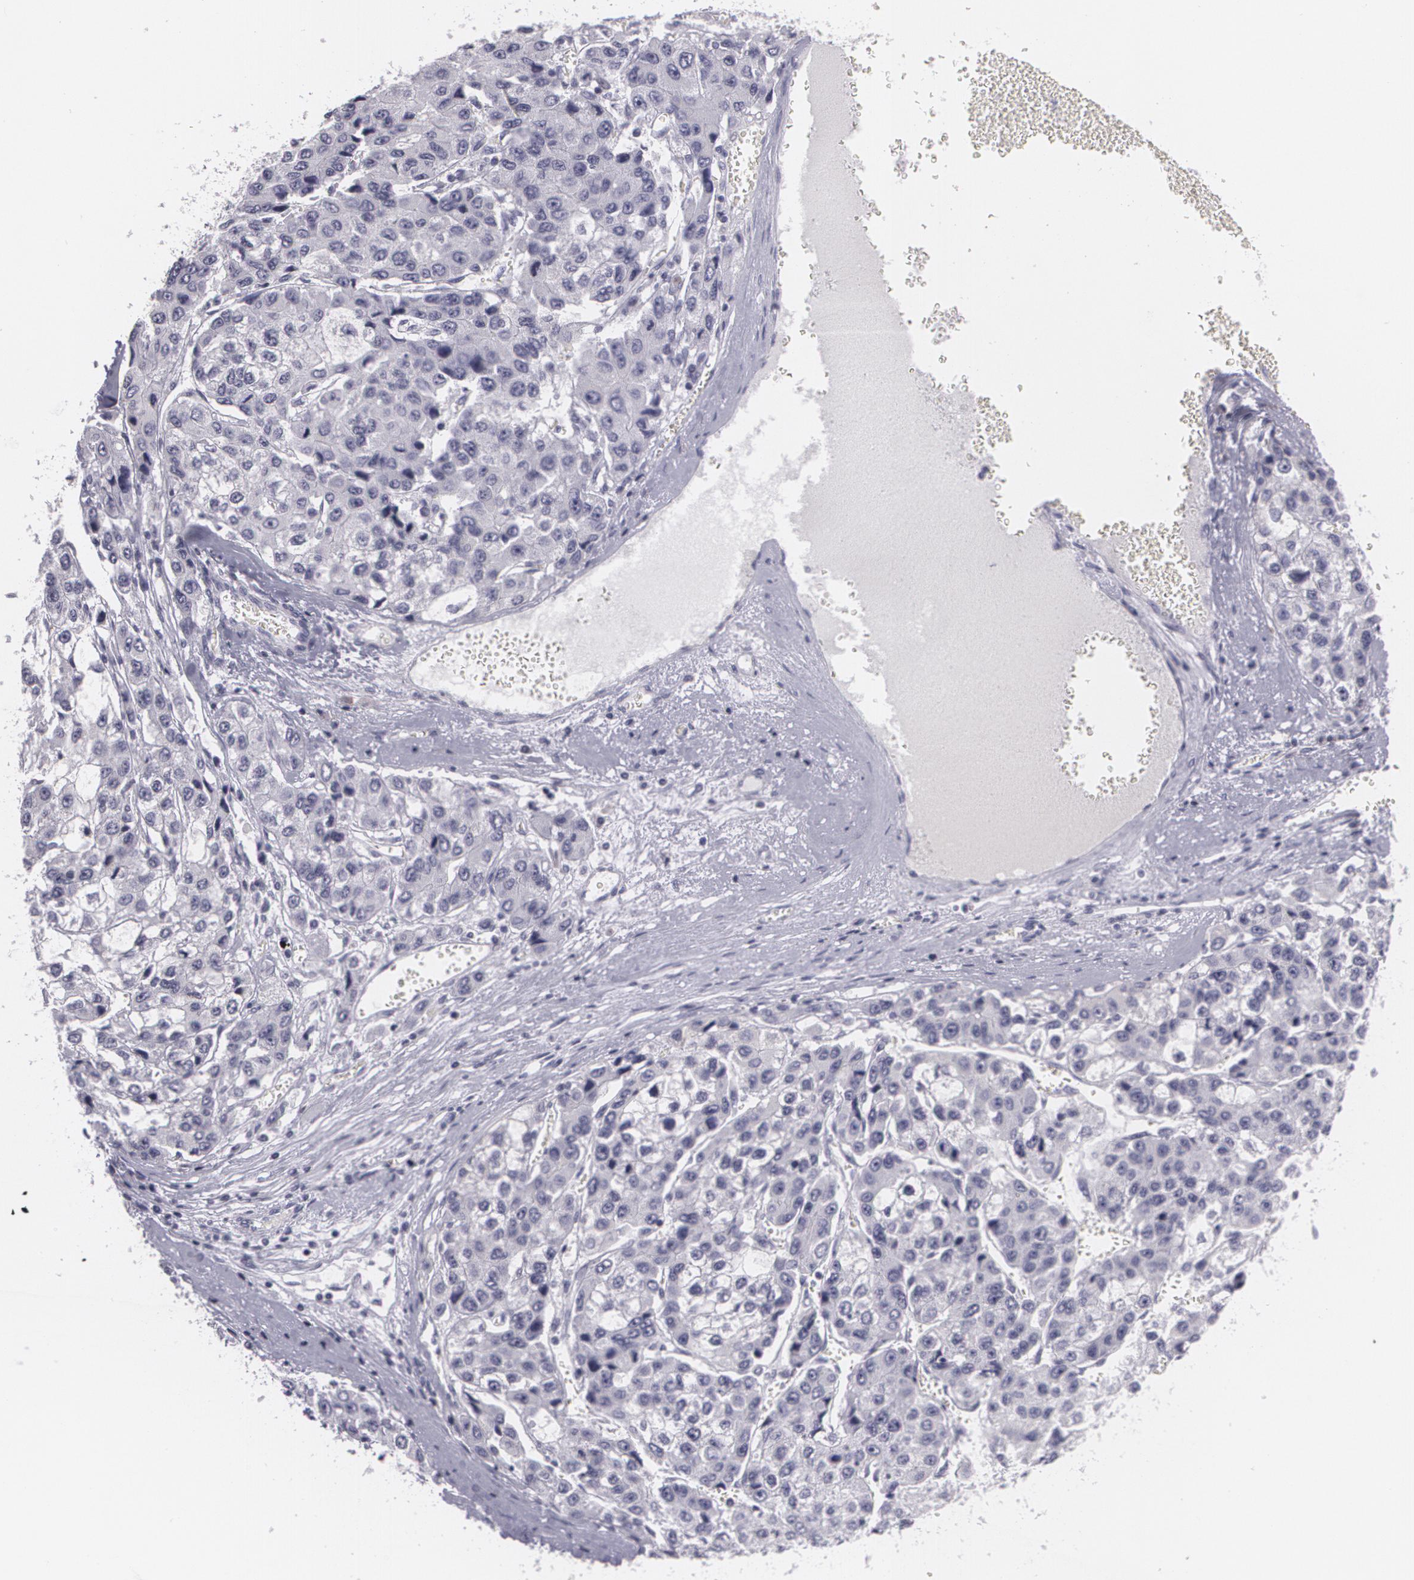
{"staining": {"intensity": "negative", "quantity": "none", "location": "none"}, "tissue": "liver cancer", "cell_type": "Tumor cells", "image_type": "cancer", "snomed": [{"axis": "morphology", "description": "Carcinoma, Hepatocellular, NOS"}, {"axis": "topography", "description": "Liver"}], "caption": "Protein analysis of liver hepatocellular carcinoma shows no significant positivity in tumor cells. (DAB (3,3'-diaminobenzidine) immunohistochemistry (IHC) visualized using brightfield microscopy, high magnification).", "gene": "MAP2", "patient": {"sex": "female", "age": 66}}